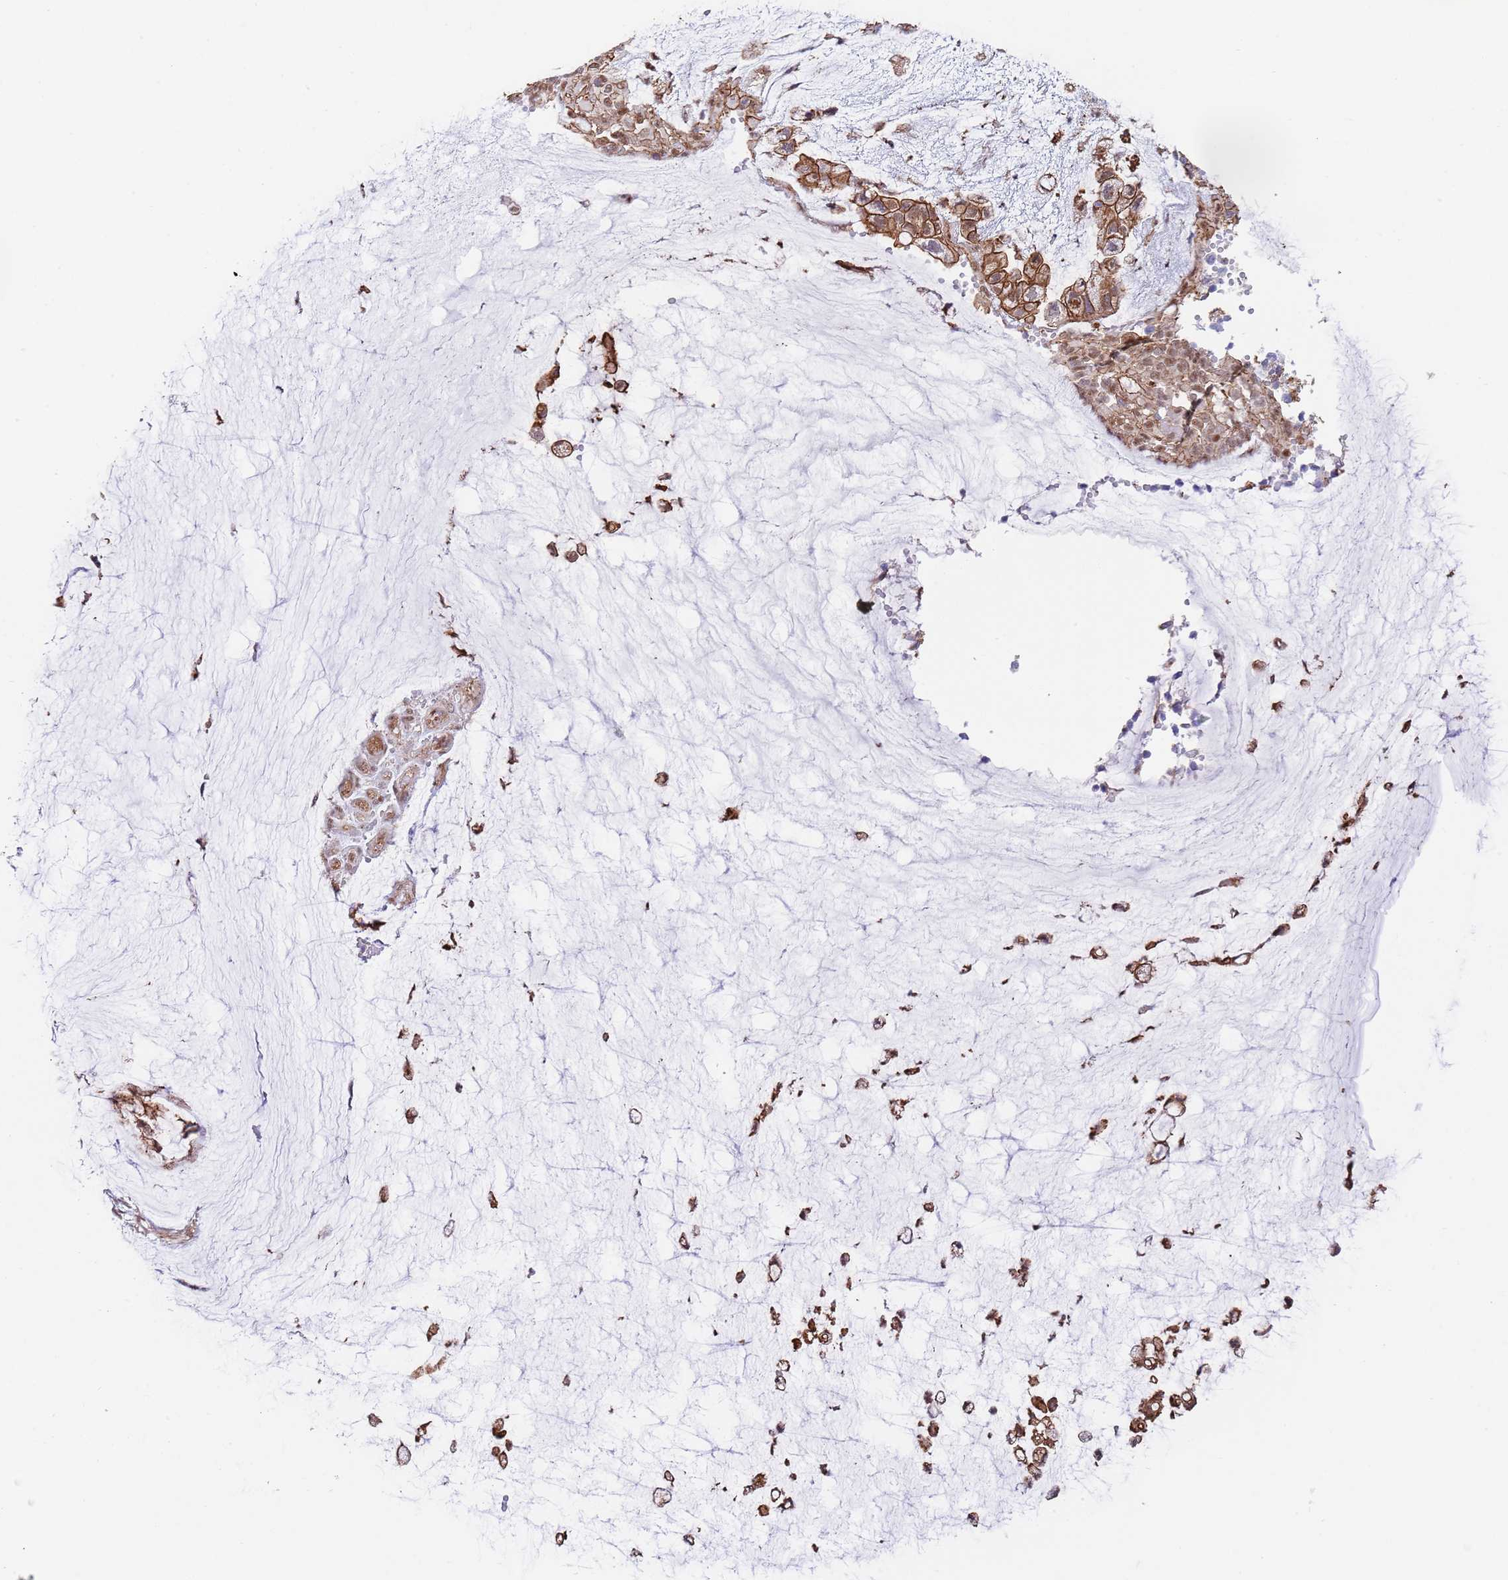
{"staining": {"intensity": "moderate", "quantity": ">75%", "location": "cytoplasmic/membranous"}, "tissue": "ovarian cancer", "cell_type": "Tumor cells", "image_type": "cancer", "snomed": [{"axis": "morphology", "description": "Cystadenocarcinoma, mucinous, NOS"}, {"axis": "topography", "description": "Ovary"}], "caption": "Protein positivity by IHC displays moderate cytoplasmic/membranous positivity in approximately >75% of tumor cells in ovarian cancer.", "gene": "BPNT1", "patient": {"sex": "female", "age": 39}}